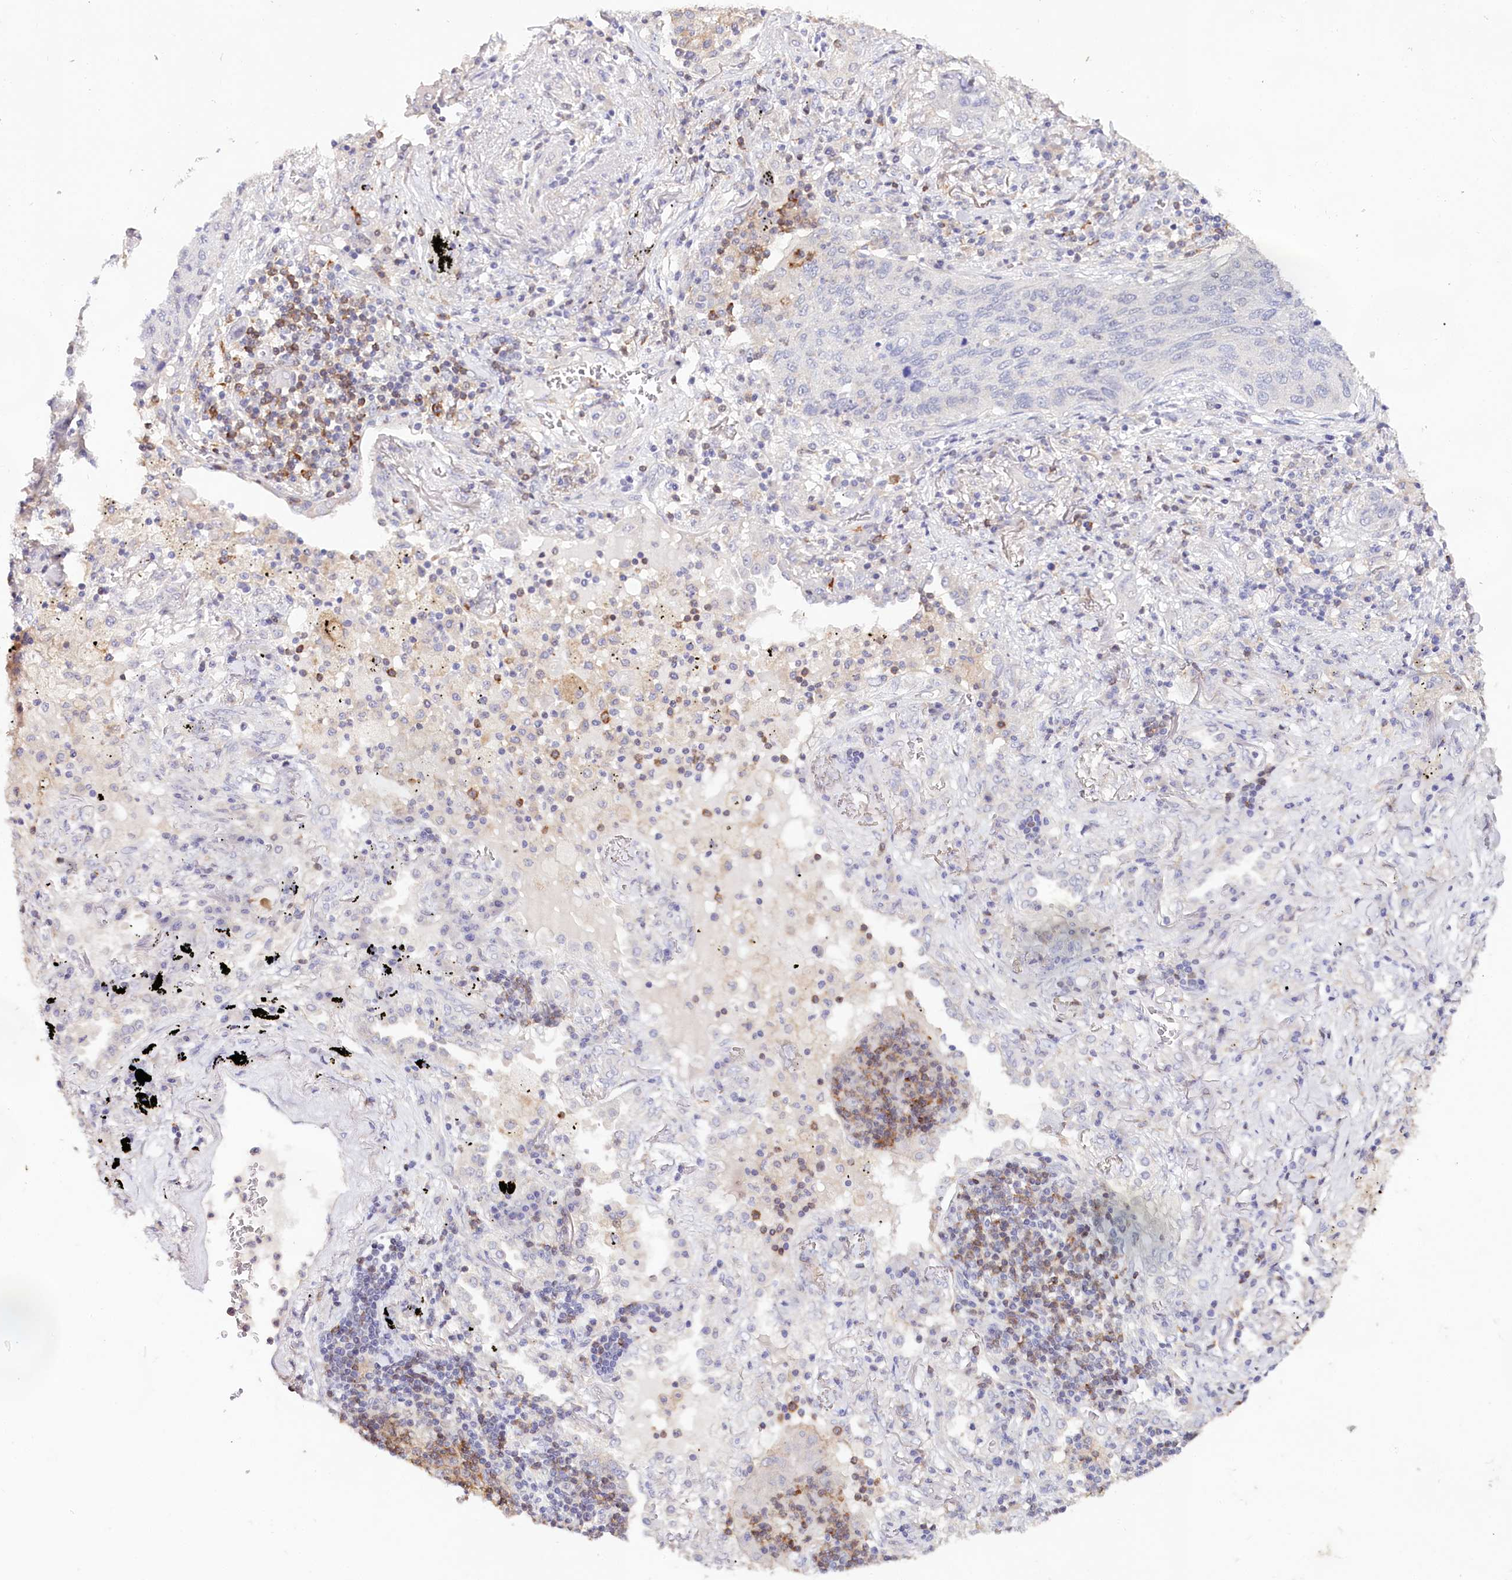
{"staining": {"intensity": "negative", "quantity": "none", "location": "none"}, "tissue": "lung cancer", "cell_type": "Tumor cells", "image_type": "cancer", "snomed": [{"axis": "morphology", "description": "Squamous cell carcinoma, NOS"}, {"axis": "topography", "description": "Lung"}], "caption": "IHC micrograph of neoplastic tissue: human lung cancer stained with DAB shows no significant protein positivity in tumor cells.", "gene": "DAPK1", "patient": {"sex": "female", "age": 63}}